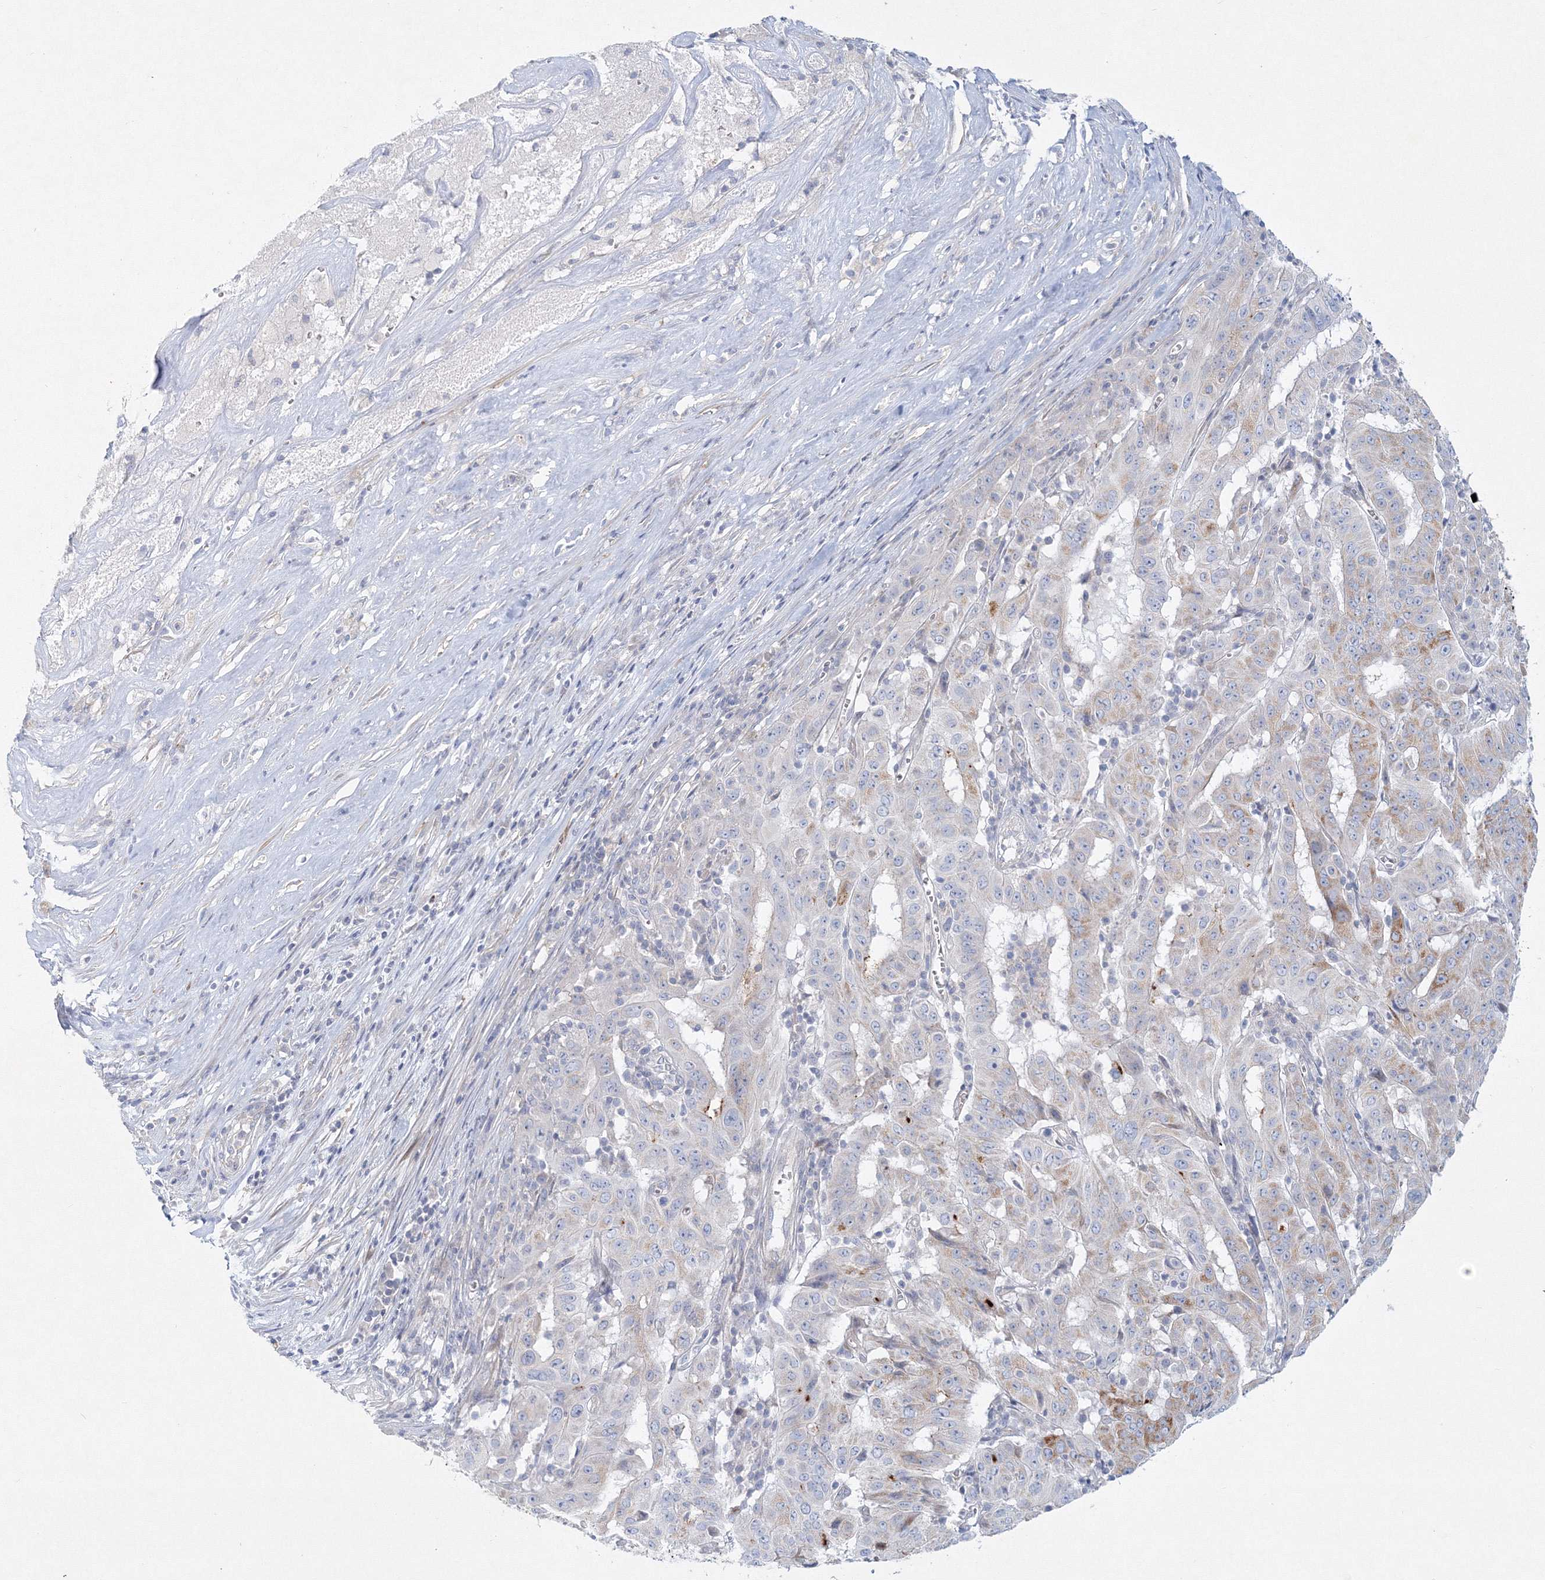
{"staining": {"intensity": "moderate", "quantity": "<25%", "location": "cytoplasmic/membranous"}, "tissue": "pancreatic cancer", "cell_type": "Tumor cells", "image_type": "cancer", "snomed": [{"axis": "morphology", "description": "Adenocarcinoma, NOS"}, {"axis": "topography", "description": "Pancreas"}], "caption": "An image of human adenocarcinoma (pancreatic) stained for a protein displays moderate cytoplasmic/membranous brown staining in tumor cells.", "gene": "DNAH1", "patient": {"sex": "male", "age": 63}}